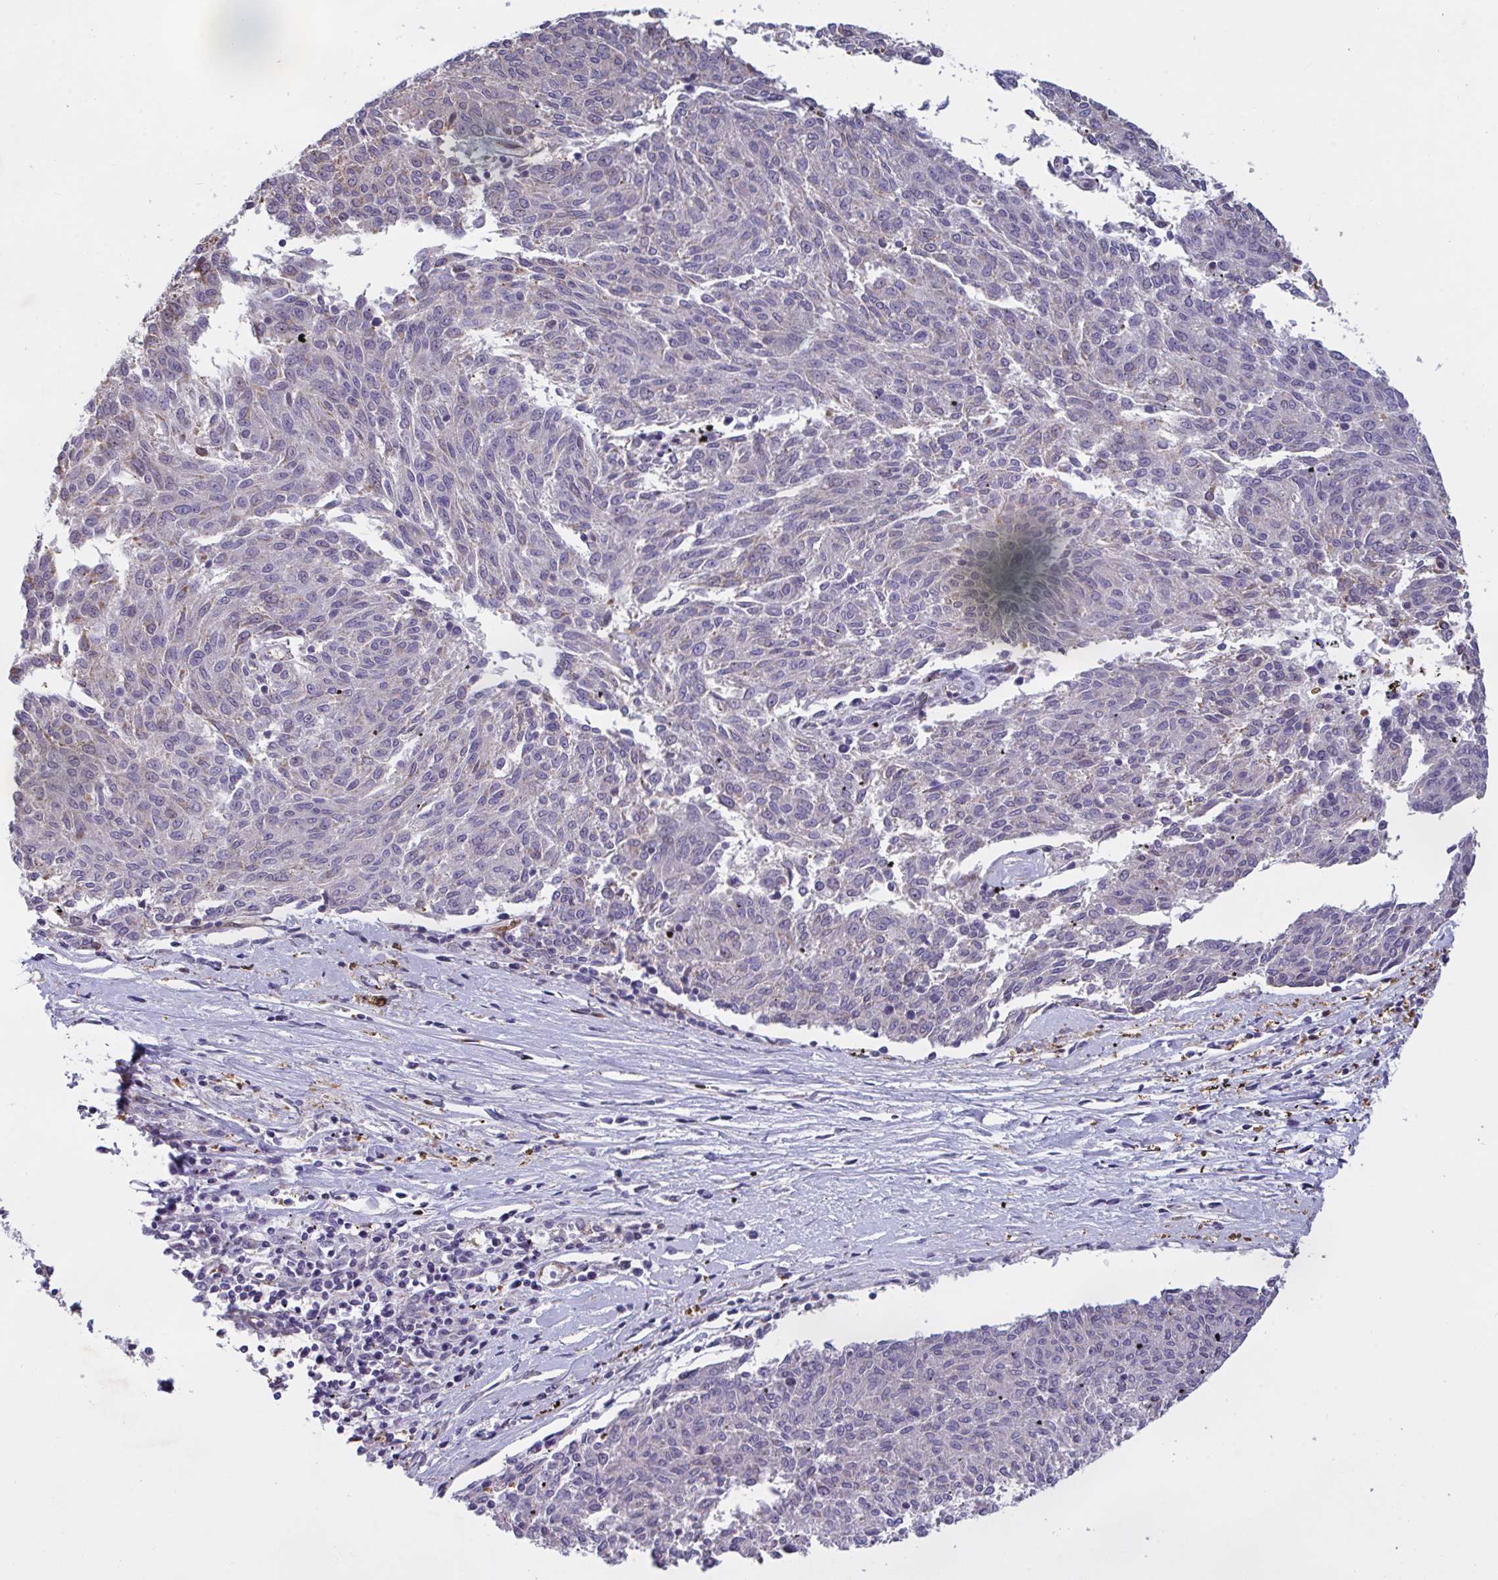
{"staining": {"intensity": "negative", "quantity": "none", "location": "none"}, "tissue": "melanoma", "cell_type": "Tumor cells", "image_type": "cancer", "snomed": [{"axis": "morphology", "description": "Malignant melanoma, NOS"}, {"axis": "topography", "description": "Skin"}], "caption": "There is no significant staining in tumor cells of malignant melanoma.", "gene": "PELI2", "patient": {"sex": "female", "age": 72}}